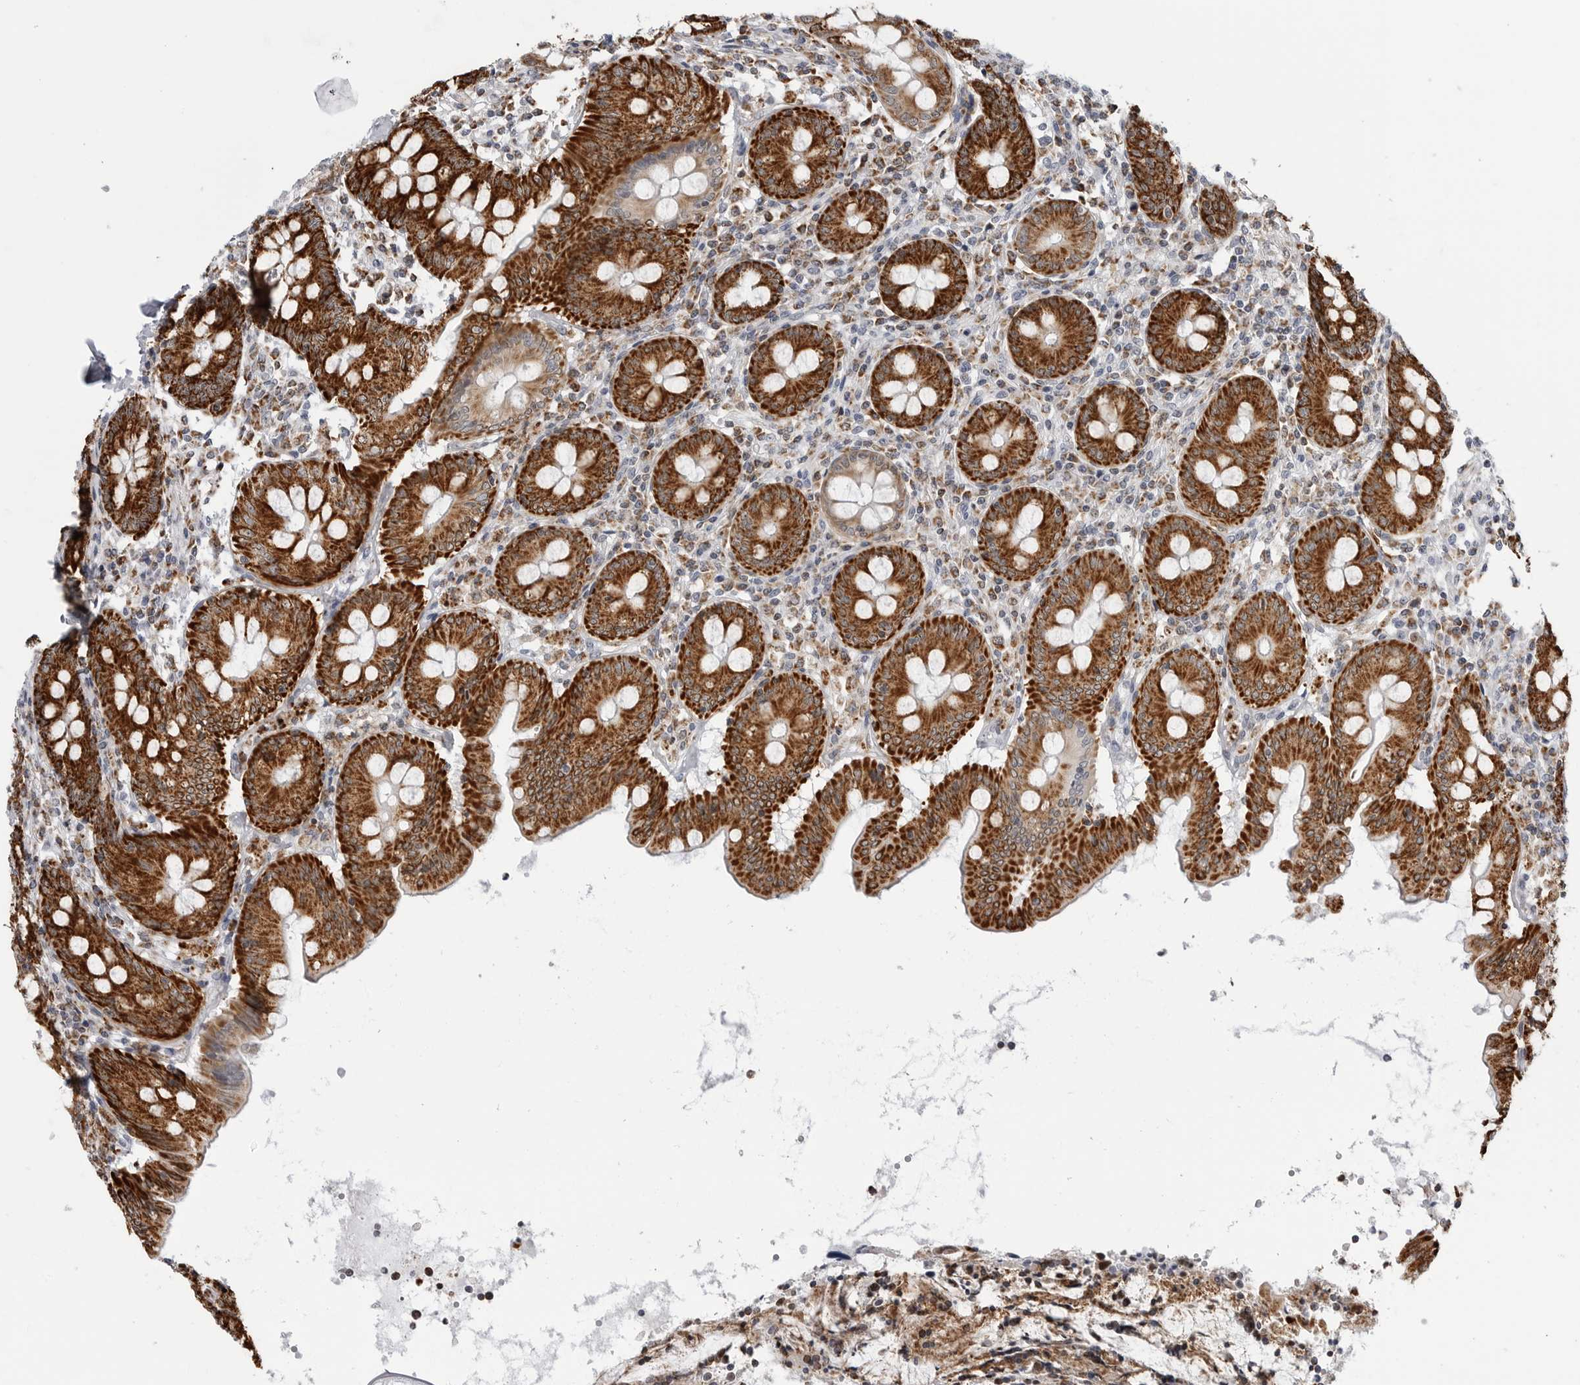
{"staining": {"intensity": "strong", "quantity": "25%-75%", "location": "cytoplasmic/membranous"}, "tissue": "appendix", "cell_type": "Glandular cells", "image_type": "normal", "snomed": [{"axis": "morphology", "description": "Normal tissue, NOS"}, {"axis": "topography", "description": "Appendix"}], "caption": "The micrograph exhibits immunohistochemical staining of unremarkable appendix. There is strong cytoplasmic/membranous expression is identified in about 25%-75% of glandular cells.", "gene": "COX5A", "patient": {"sex": "female", "age": 54}}